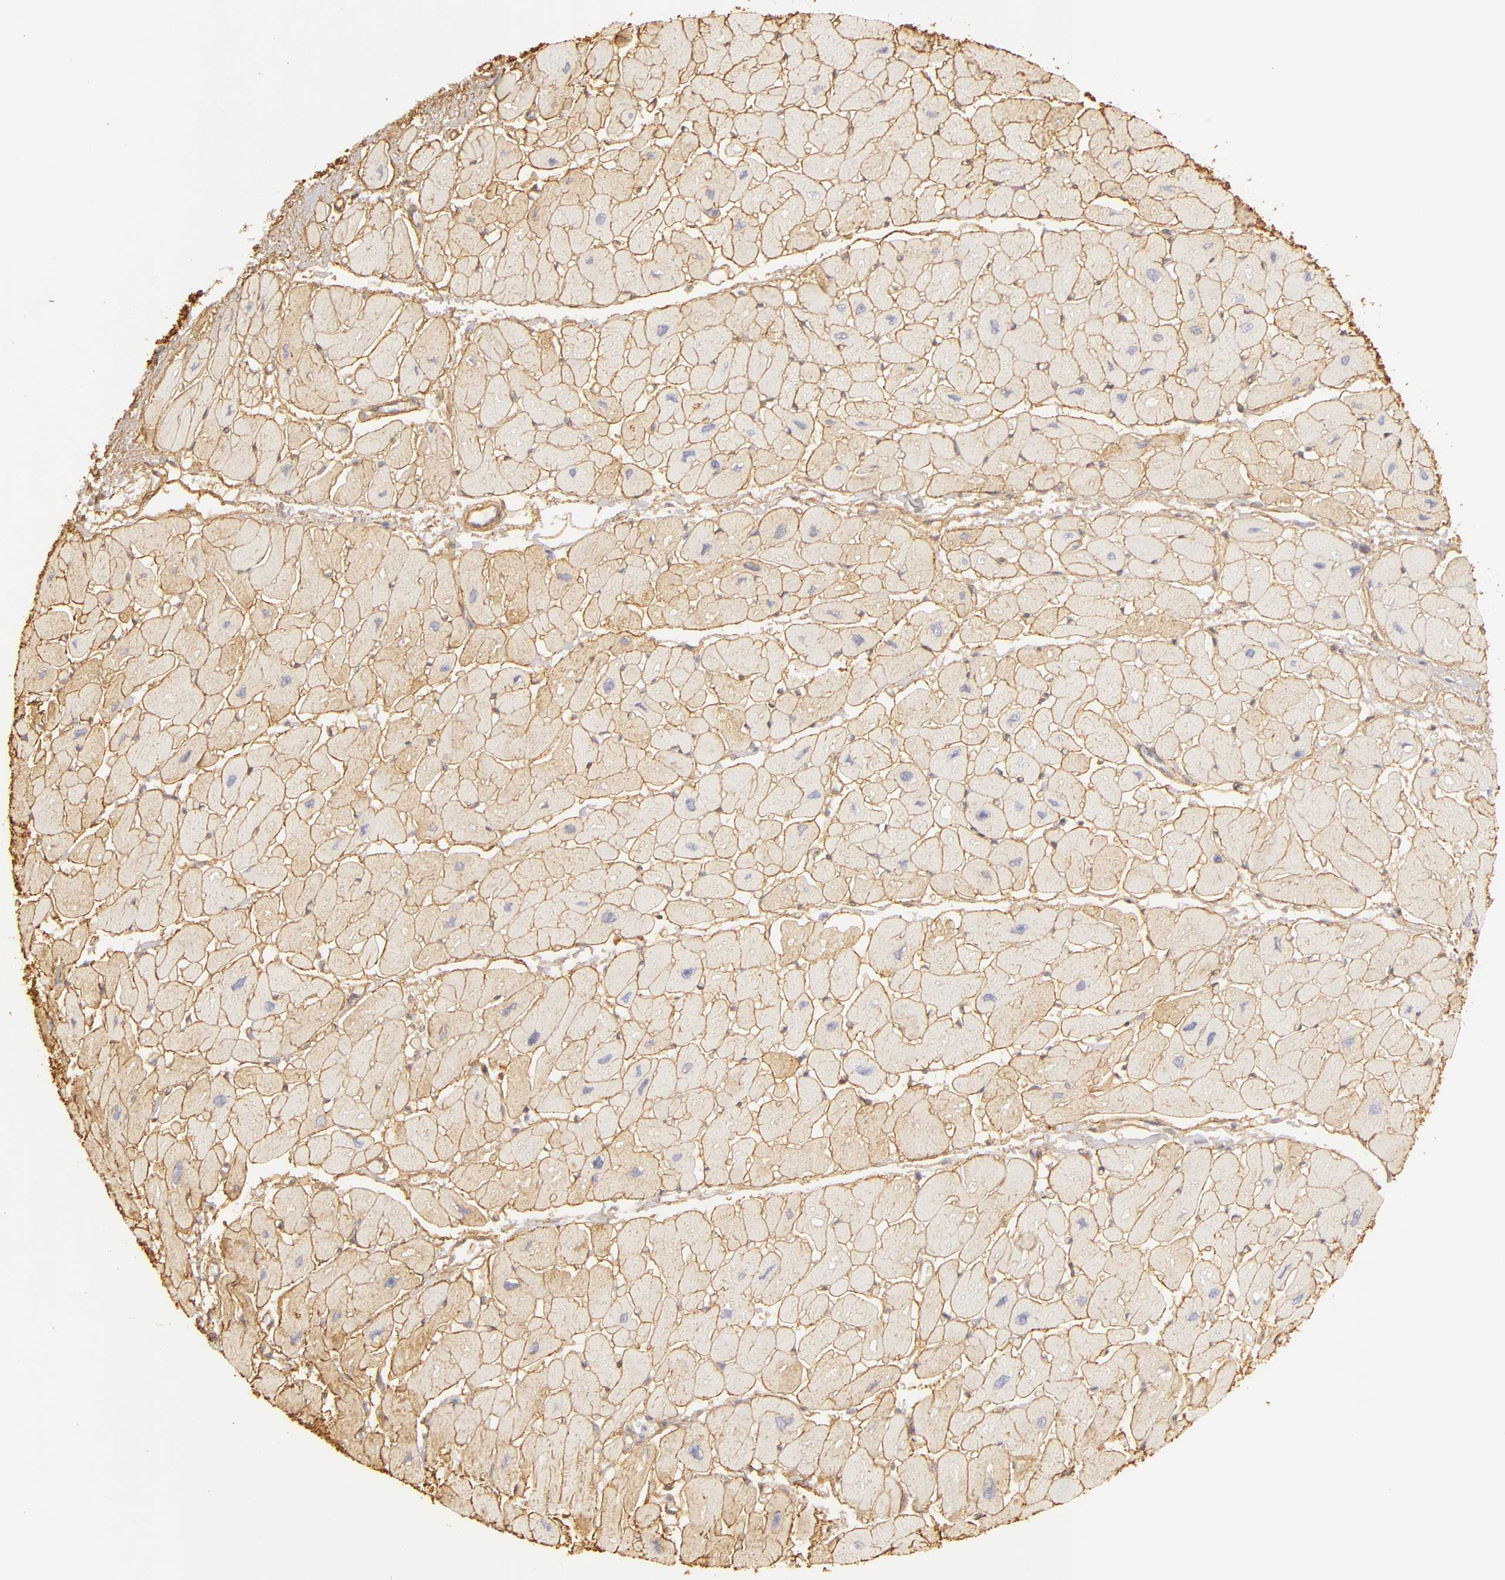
{"staining": {"intensity": "moderate", "quantity": ">75%", "location": "cytoplasmic/membranous"}, "tissue": "heart muscle", "cell_type": "Cardiomyocytes", "image_type": "normal", "snomed": [{"axis": "morphology", "description": "Normal tissue, NOS"}, {"axis": "topography", "description": "Heart"}], "caption": "Immunohistochemistry (IHC) histopathology image of unremarkable heart muscle: human heart muscle stained using immunohistochemistry (IHC) demonstrates medium levels of moderate protein expression localized specifically in the cytoplasmic/membranous of cardiomyocytes, appearing as a cytoplasmic/membranous brown color.", "gene": "COL4A1", "patient": {"sex": "female", "age": 54}}